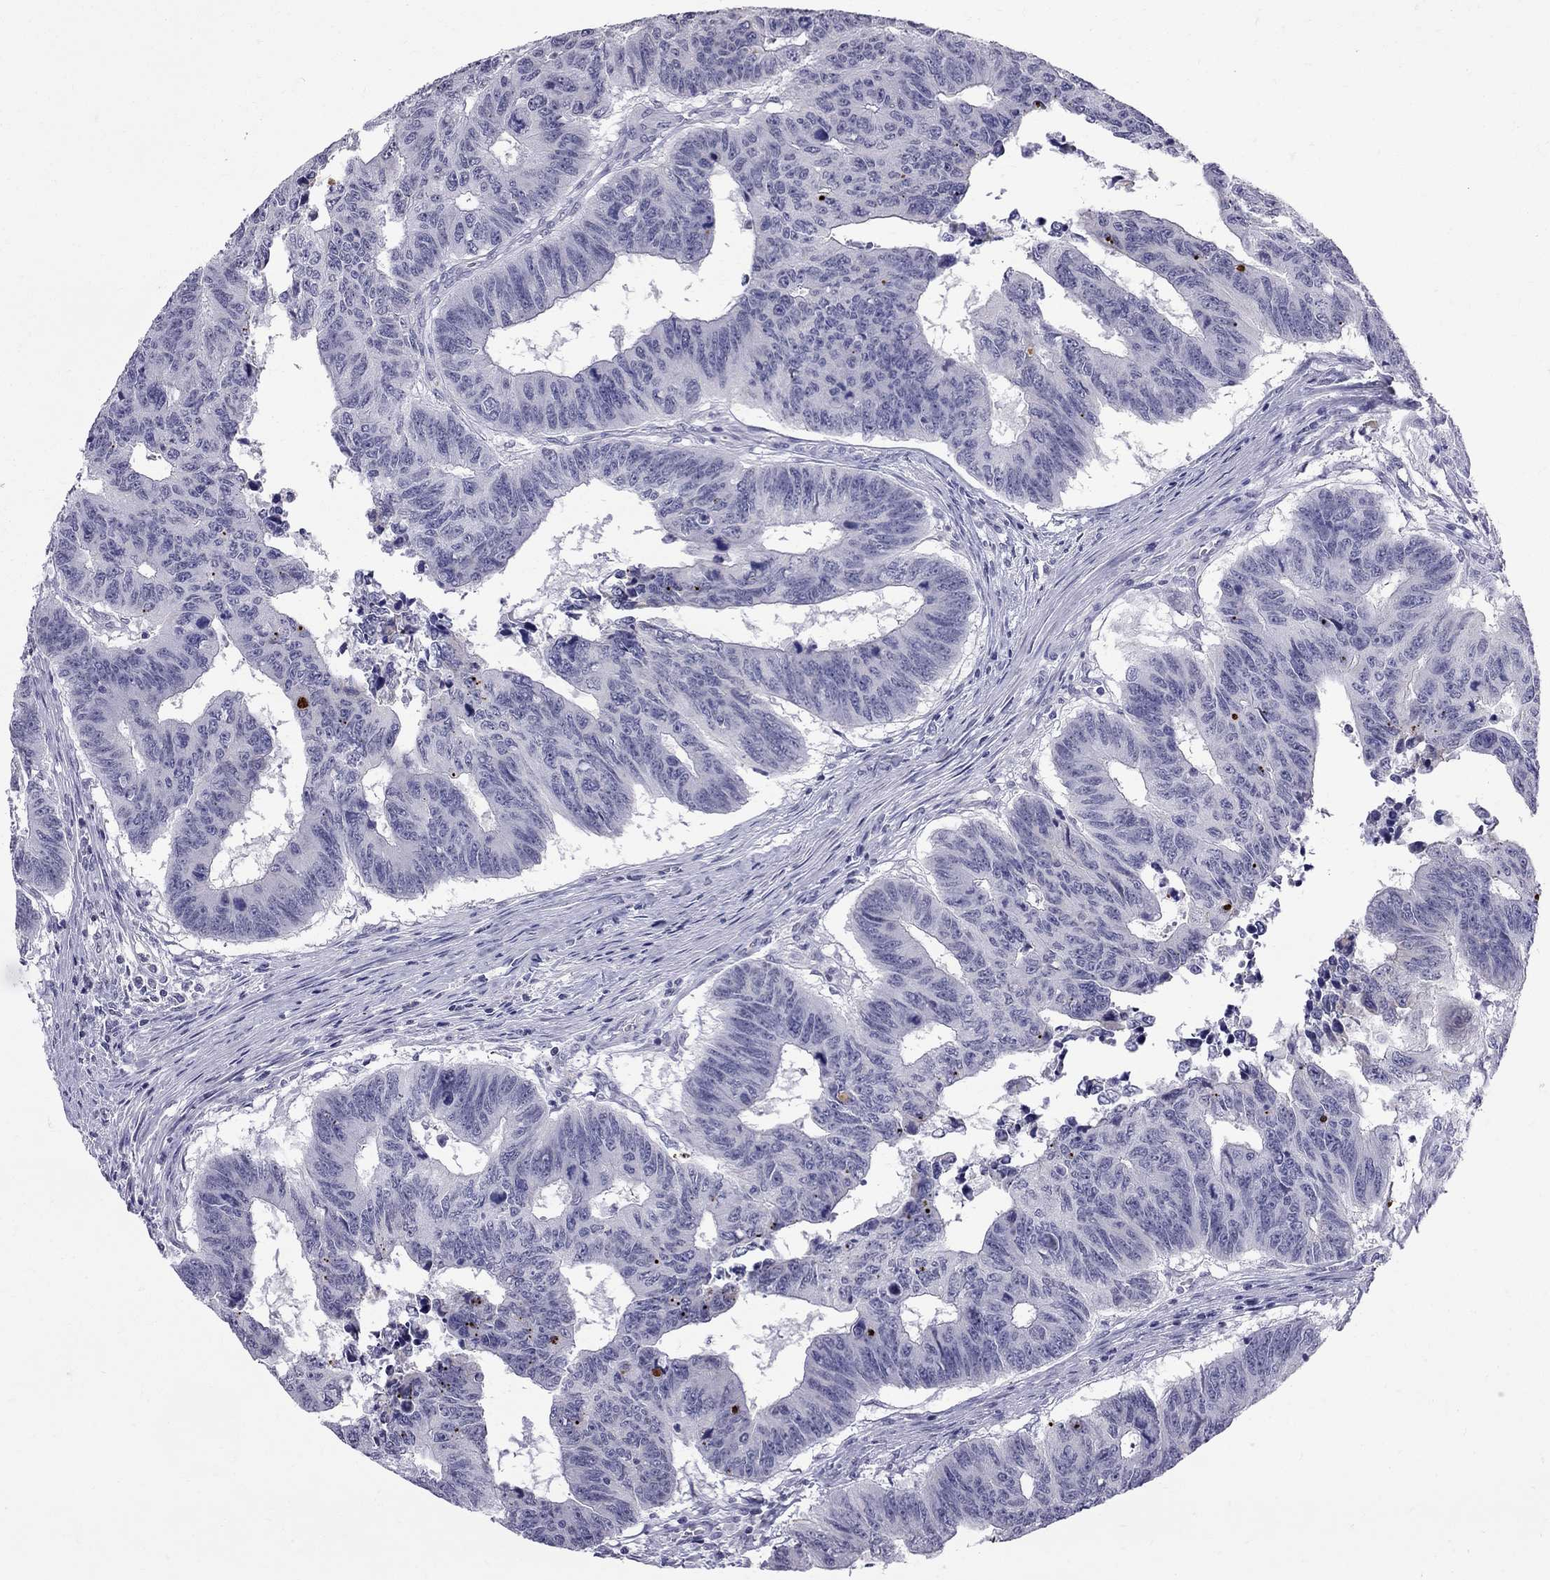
{"staining": {"intensity": "negative", "quantity": "none", "location": "none"}, "tissue": "colorectal cancer", "cell_type": "Tumor cells", "image_type": "cancer", "snomed": [{"axis": "morphology", "description": "Adenocarcinoma, NOS"}, {"axis": "topography", "description": "Rectum"}], "caption": "High power microscopy image of an immunohistochemistry (IHC) photomicrograph of colorectal cancer, revealing no significant expression in tumor cells.", "gene": "MUC15", "patient": {"sex": "female", "age": 85}}